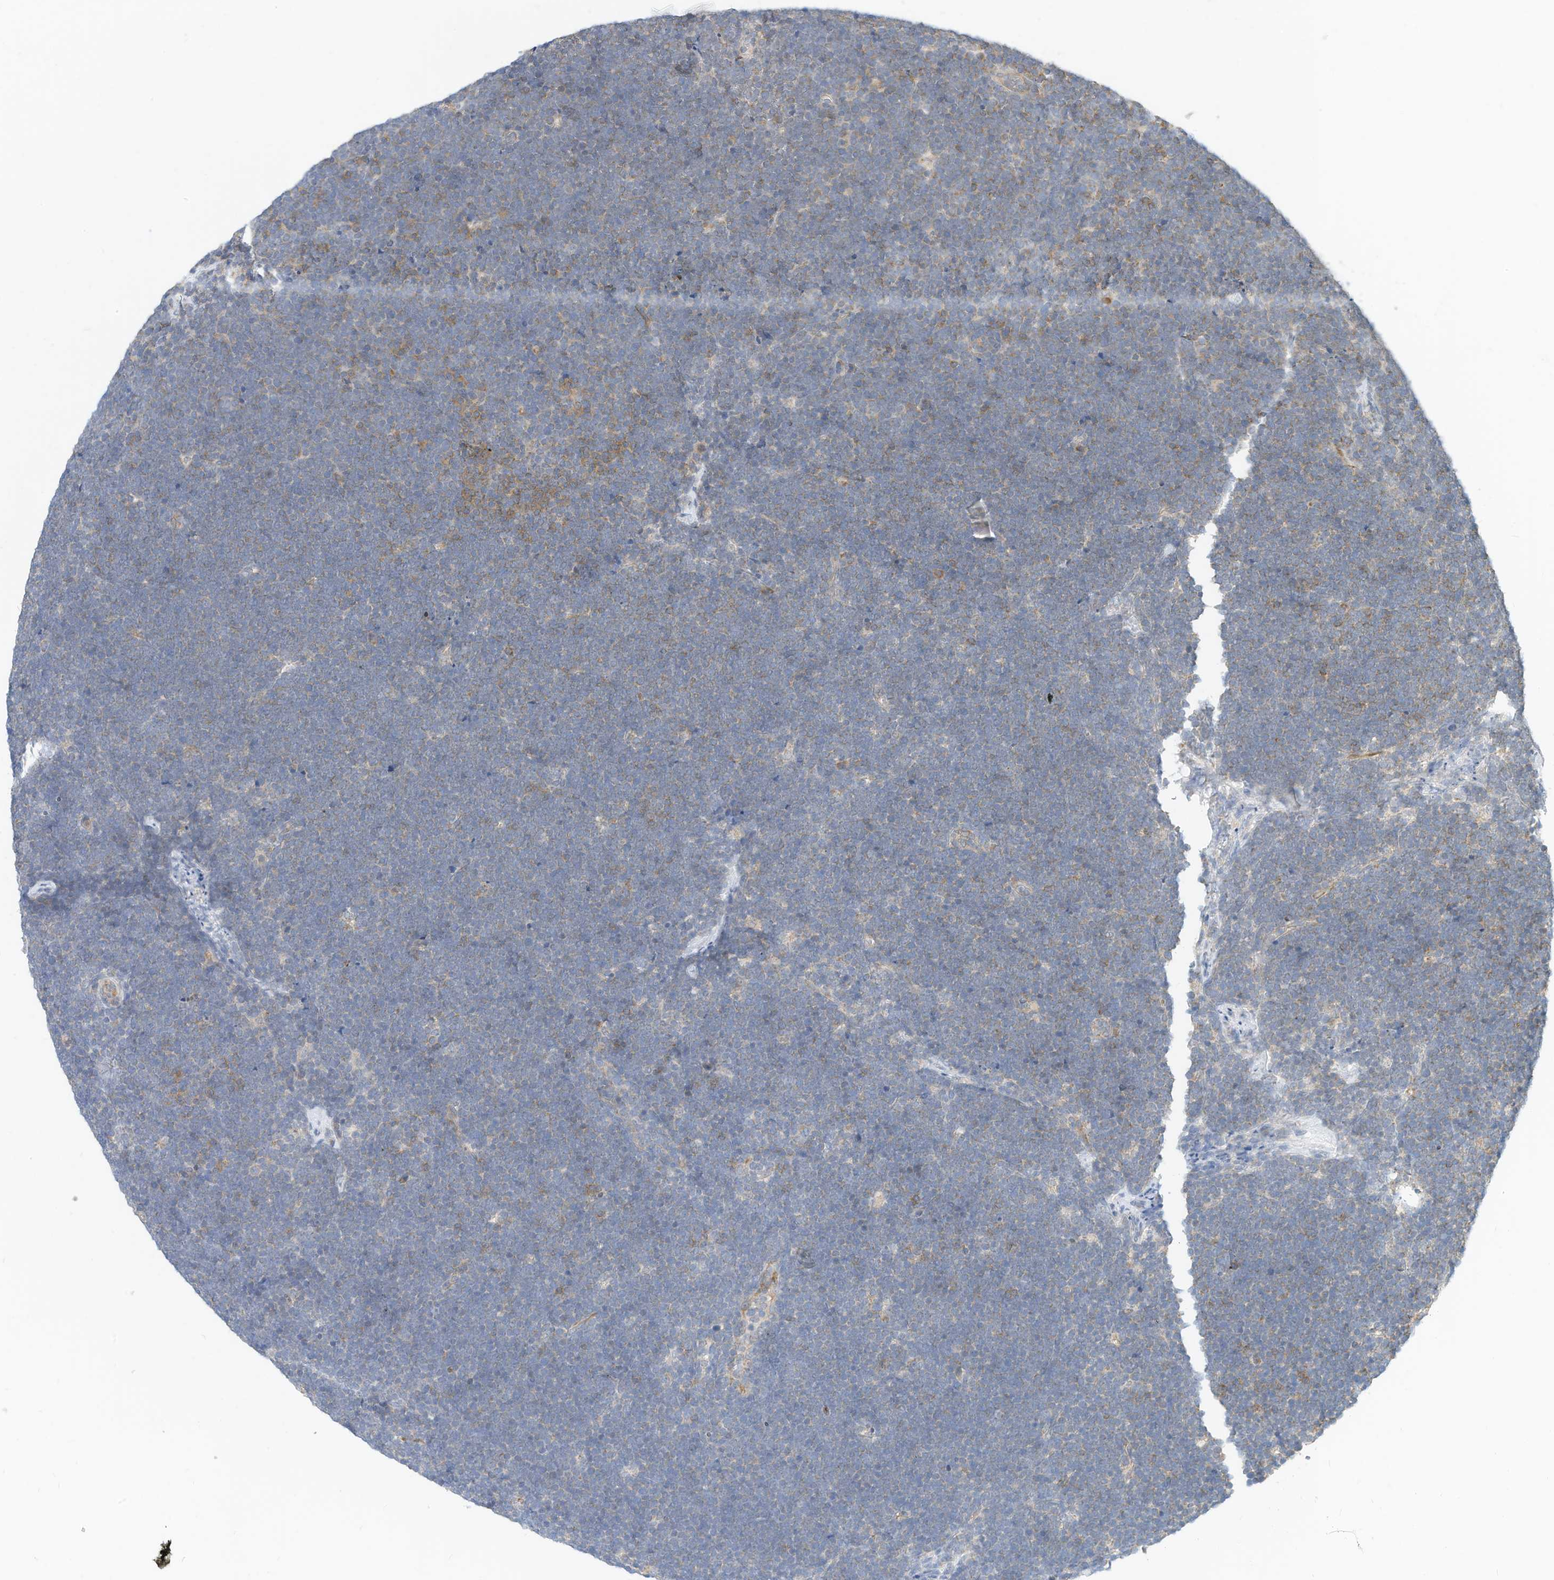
{"staining": {"intensity": "negative", "quantity": "none", "location": "none"}, "tissue": "lymphoma", "cell_type": "Tumor cells", "image_type": "cancer", "snomed": [{"axis": "morphology", "description": "Malignant lymphoma, non-Hodgkin's type, High grade"}, {"axis": "topography", "description": "Lymph node"}], "caption": "Immunohistochemistry (IHC) of malignant lymphoma, non-Hodgkin's type (high-grade) shows no expression in tumor cells.", "gene": "METTL6", "patient": {"sex": "male", "age": 13}}